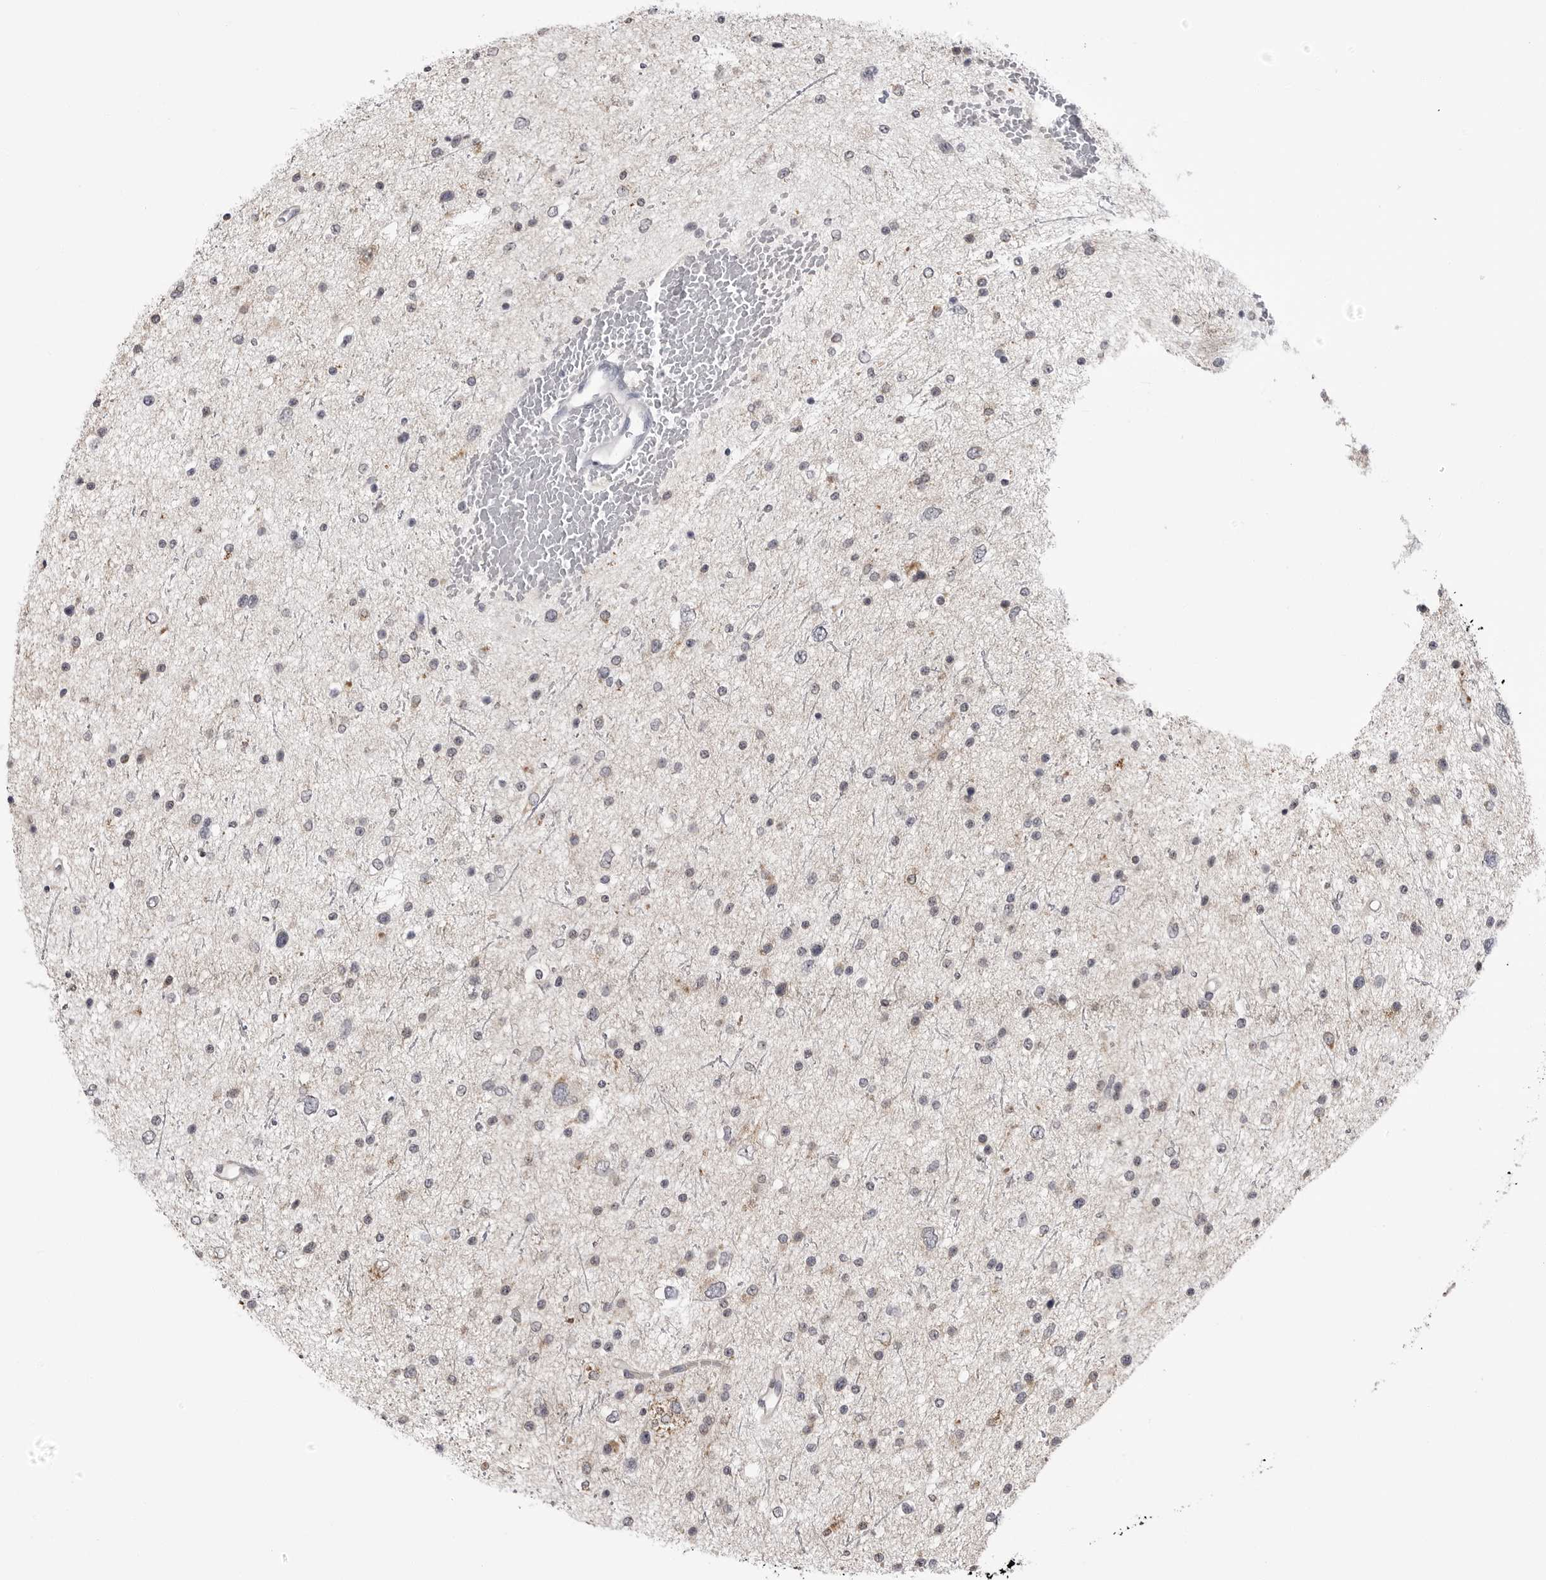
{"staining": {"intensity": "negative", "quantity": "none", "location": "none"}, "tissue": "glioma", "cell_type": "Tumor cells", "image_type": "cancer", "snomed": [{"axis": "morphology", "description": "Glioma, malignant, Low grade"}, {"axis": "topography", "description": "Brain"}], "caption": "Immunohistochemistry (IHC) image of neoplastic tissue: human low-grade glioma (malignant) stained with DAB (3,3'-diaminobenzidine) demonstrates no significant protein staining in tumor cells. (DAB IHC, high magnification).", "gene": "FH", "patient": {"sex": "female", "age": 37}}